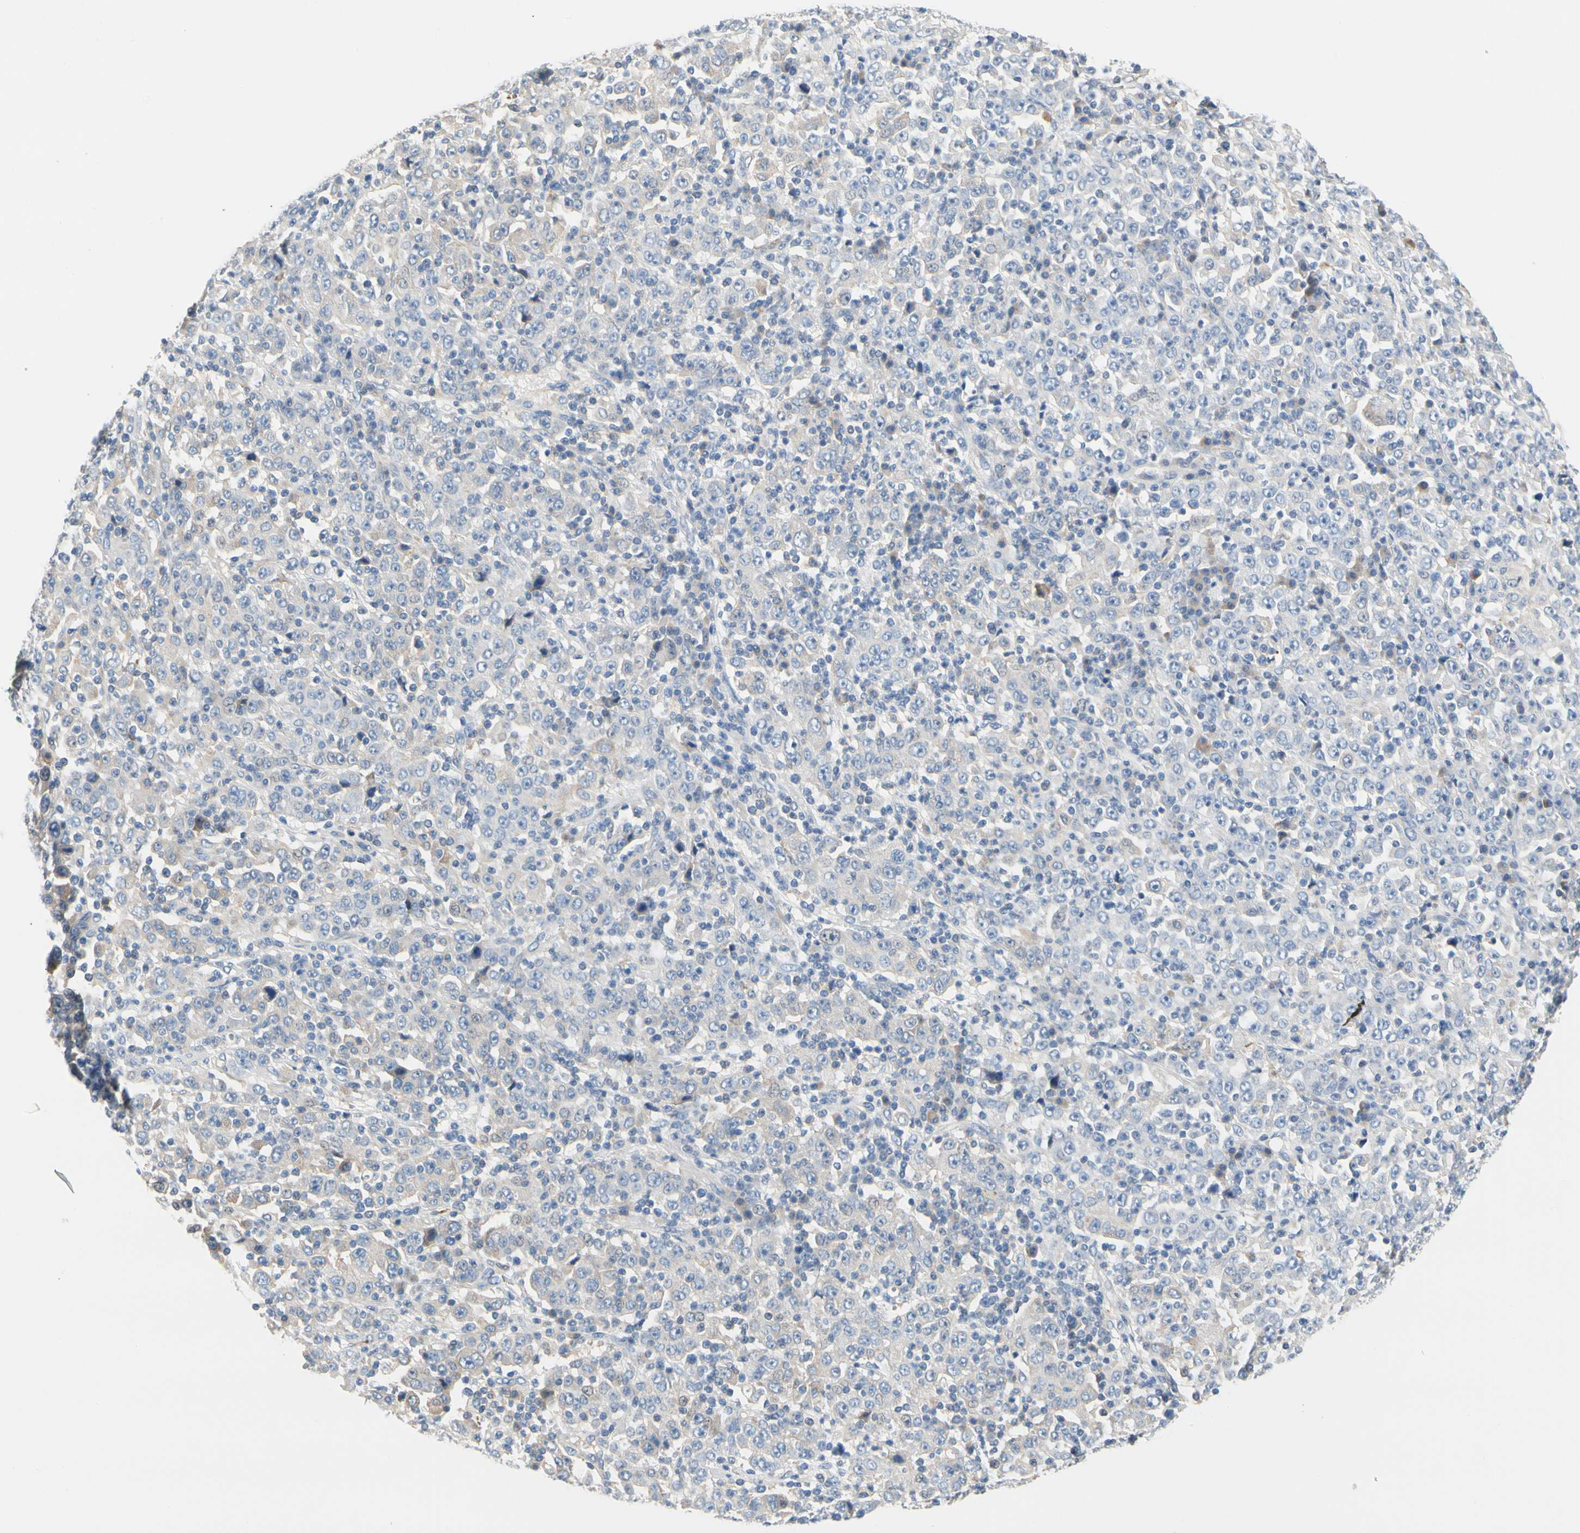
{"staining": {"intensity": "weak", "quantity": "<25%", "location": "cytoplasmic/membranous"}, "tissue": "stomach cancer", "cell_type": "Tumor cells", "image_type": "cancer", "snomed": [{"axis": "morphology", "description": "Normal tissue, NOS"}, {"axis": "morphology", "description": "Adenocarcinoma, NOS"}, {"axis": "topography", "description": "Stomach, upper"}, {"axis": "topography", "description": "Stomach"}], "caption": "High power microscopy micrograph of an immunohistochemistry photomicrograph of stomach cancer, revealing no significant positivity in tumor cells.", "gene": "CCM2L", "patient": {"sex": "male", "age": 59}}